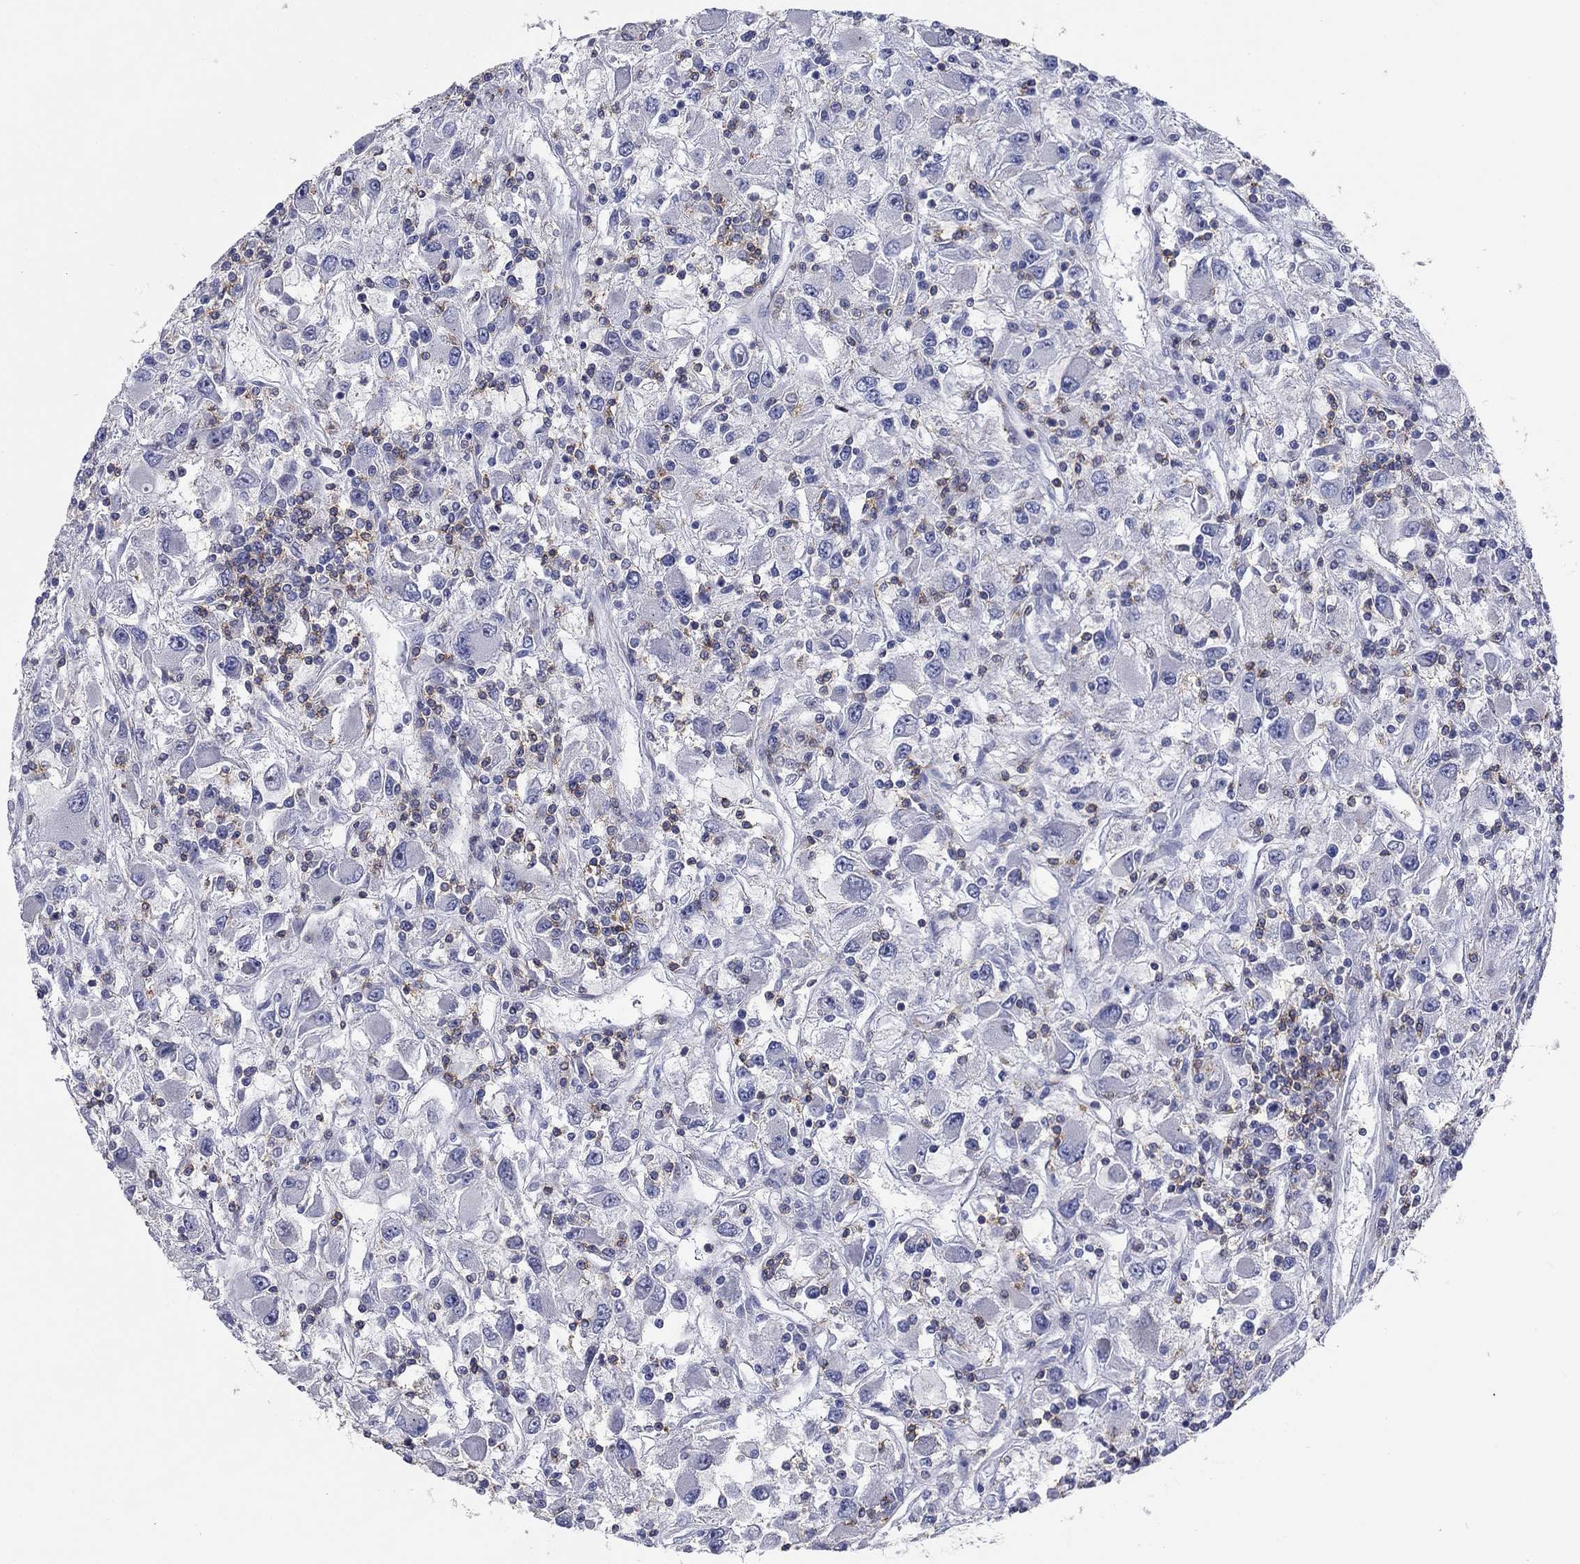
{"staining": {"intensity": "negative", "quantity": "none", "location": "none"}, "tissue": "renal cancer", "cell_type": "Tumor cells", "image_type": "cancer", "snomed": [{"axis": "morphology", "description": "Adenocarcinoma, NOS"}, {"axis": "topography", "description": "Kidney"}], "caption": "Immunohistochemical staining of human renal cancer exhibits no significant staining in tumor cells.", "gene": "SIT1", "patient": {"sex": "female", "age": 67}}